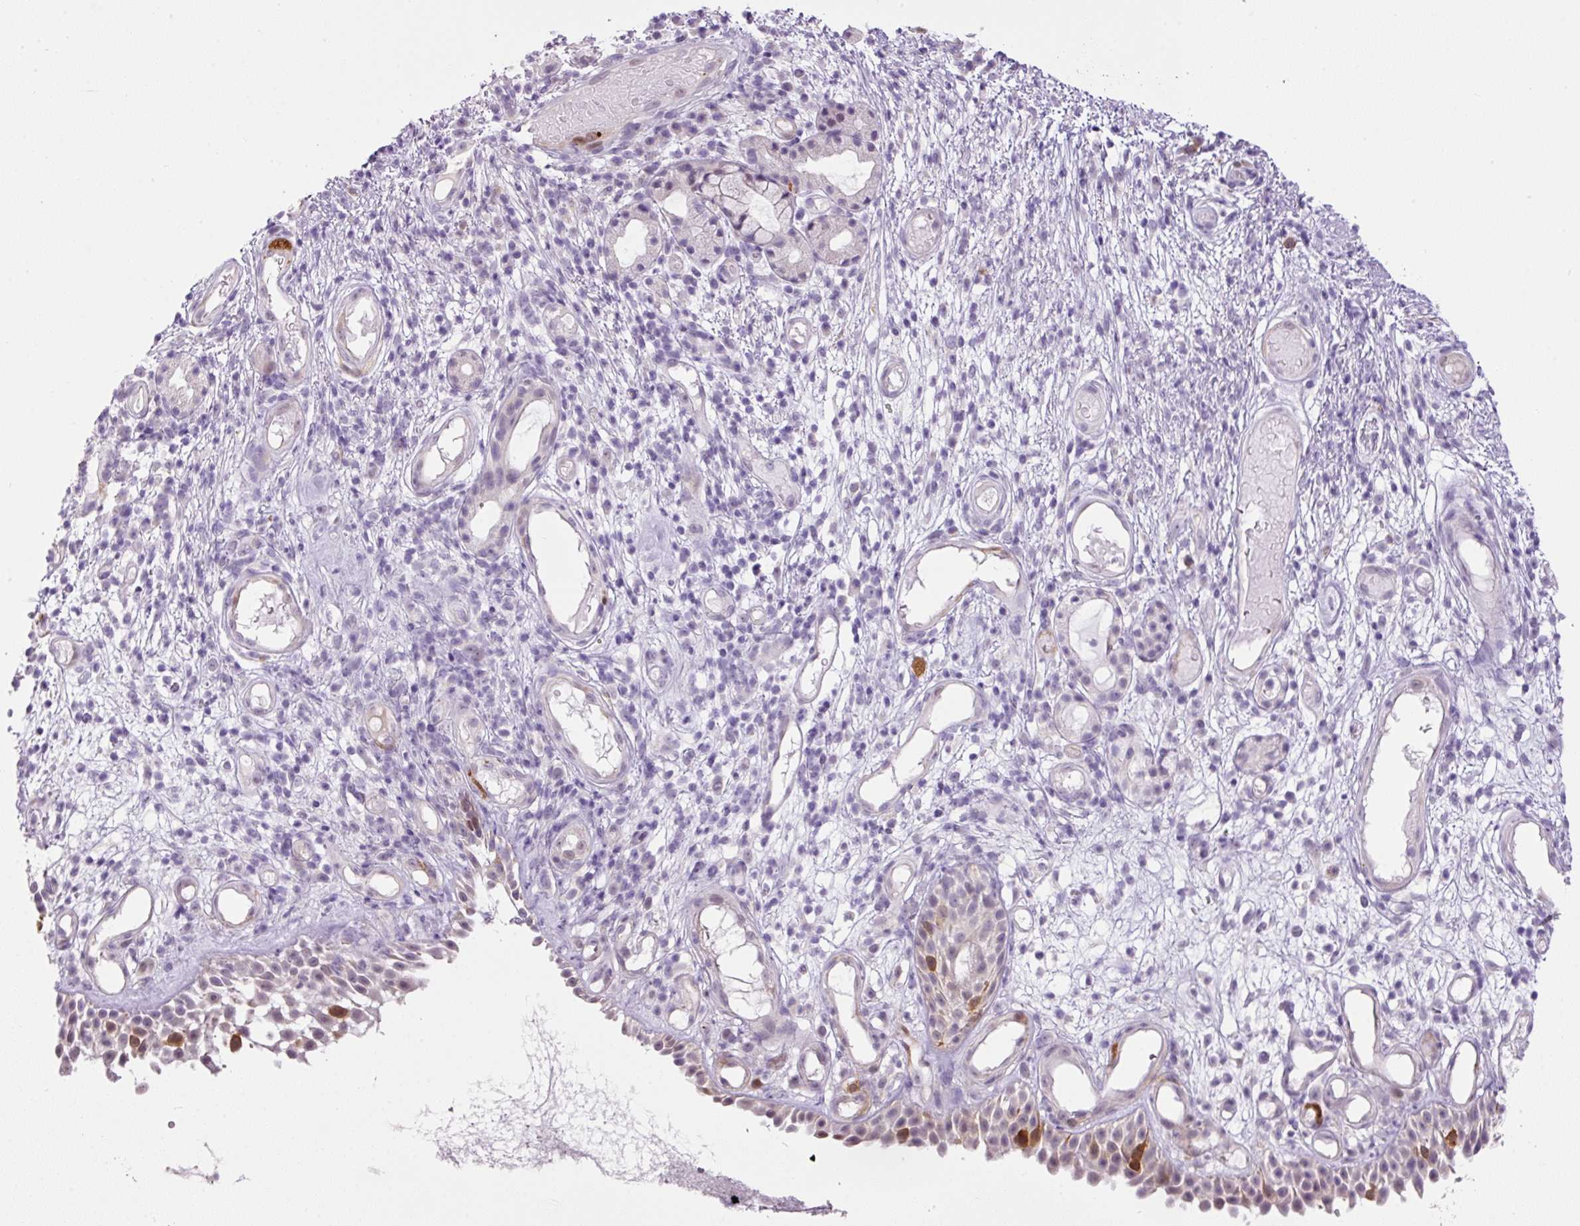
{"staining": {"intensity": "strong", "quantity": "<25%", "location": "cytoplasmic/membranous,nuclear"}, "tissue": "nasopharynx", "cell_type": "Respiratory epithelial cells", "image_type": "normal", "snomed": [{"axis": "morphology", "description": "Normal tissue, NOS"}, {"axis": "morphology", "description": "Inflammation, NOS"}, {"axis": "topography", "description": "Nasopharynx"}], "caption": "This micrograph displays immunohistochemistry (IHC) staining of normal human nasopharynx, with medium strong cytoplasmic/membranous,nuclear positivity in about <25% of respiratory epithelial cells.", "gene": "KPNA2", "patient": {"sex": "male", "age": 54}}